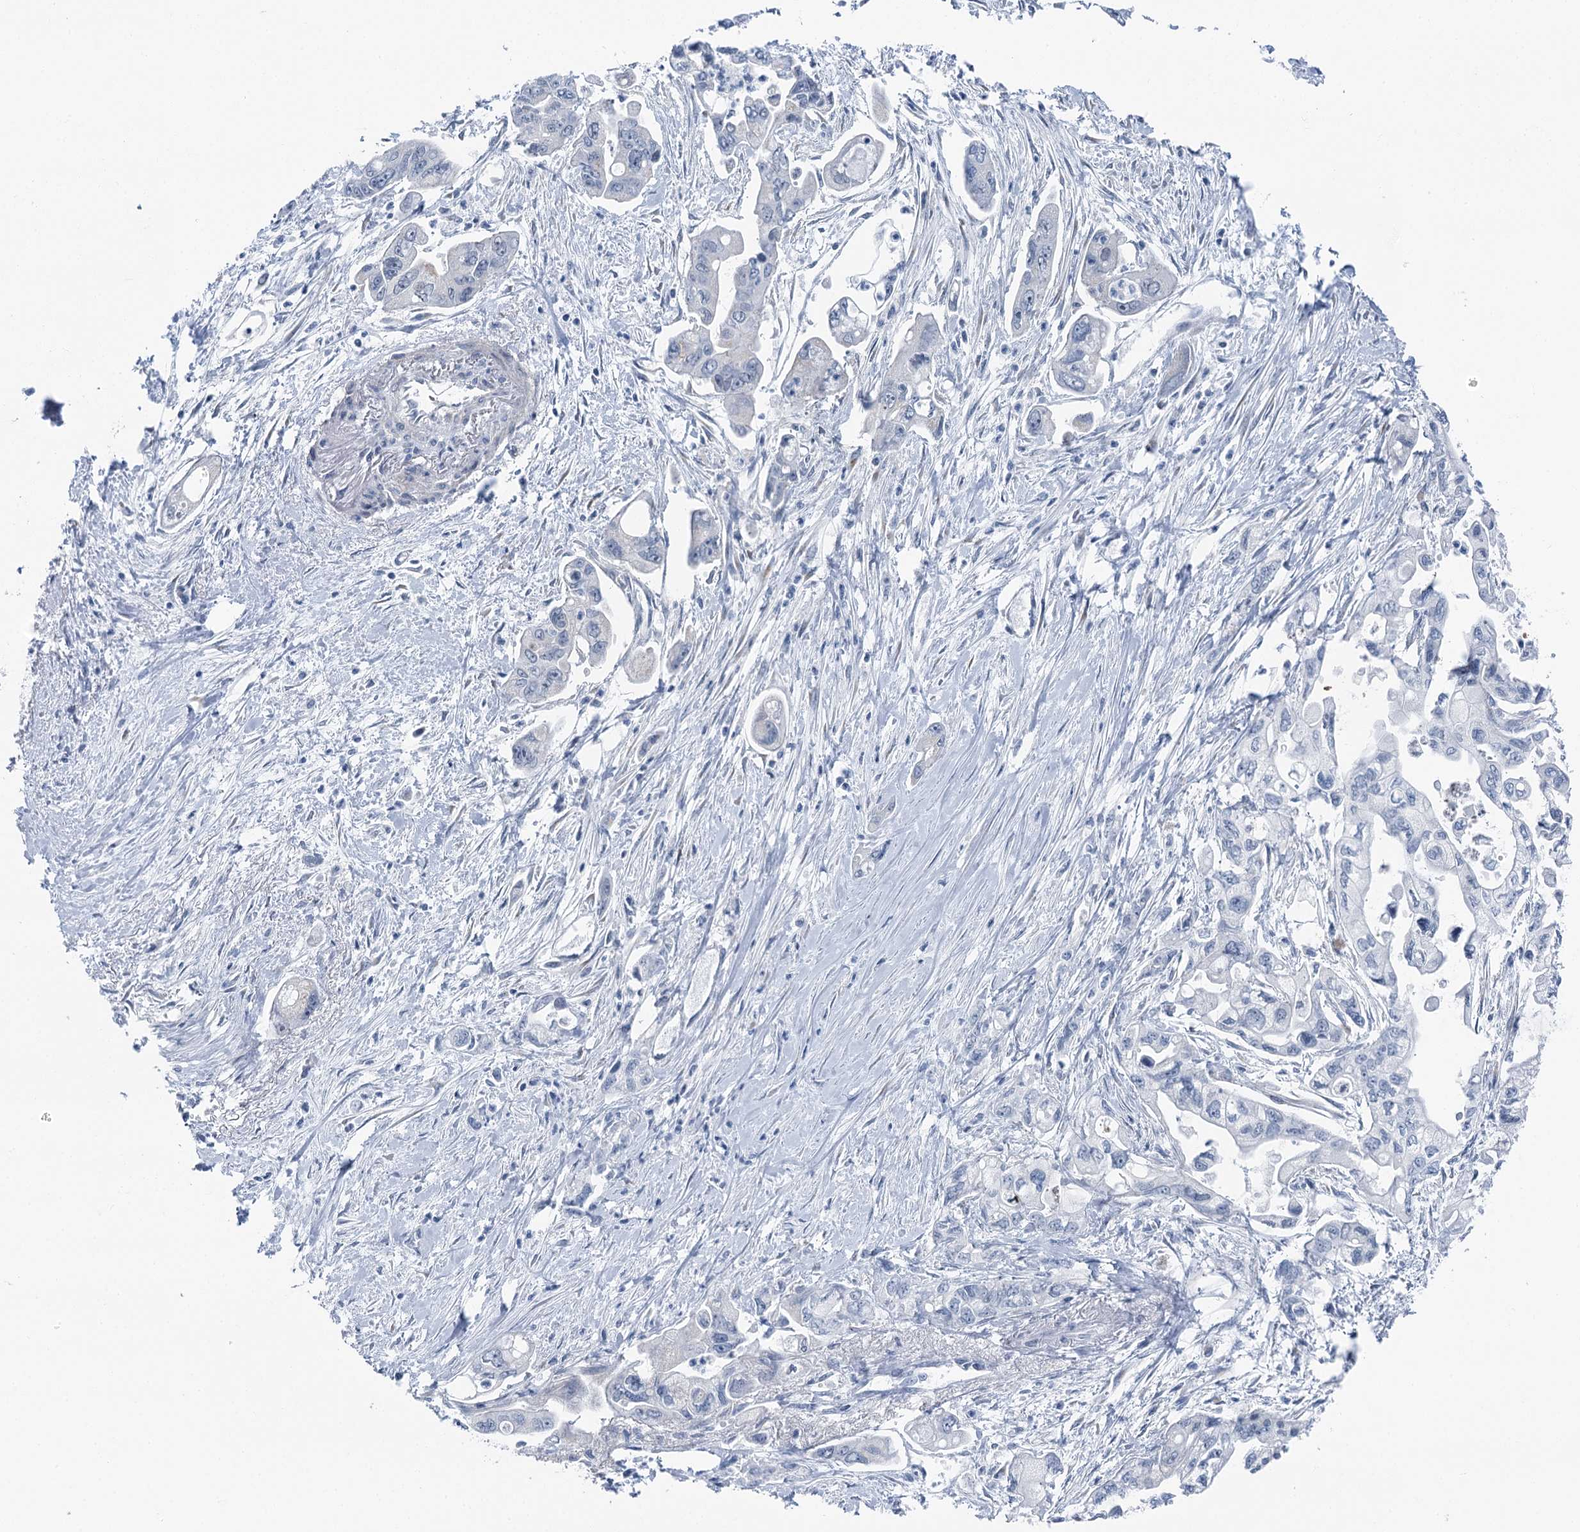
{"staining": {"intensity": "negative", "quantity": "none", "location": "none"}, "tissue": "pancreatic cancer", "cell_type": "Tumor cells", "image_type": "cancer", "snomed": [{"axis": "morphology", "description": "Adenocarcinoma, NOS"}, {"axis": "topography", "description": "Pancreas"}], "caption": "DAB immunohistochemical staining of pancreatic adenocarcinoma exhibits no significant staining in tumor cells.", "gene": "STEEP1", "patient": {"sex": "male", "age": 70}}